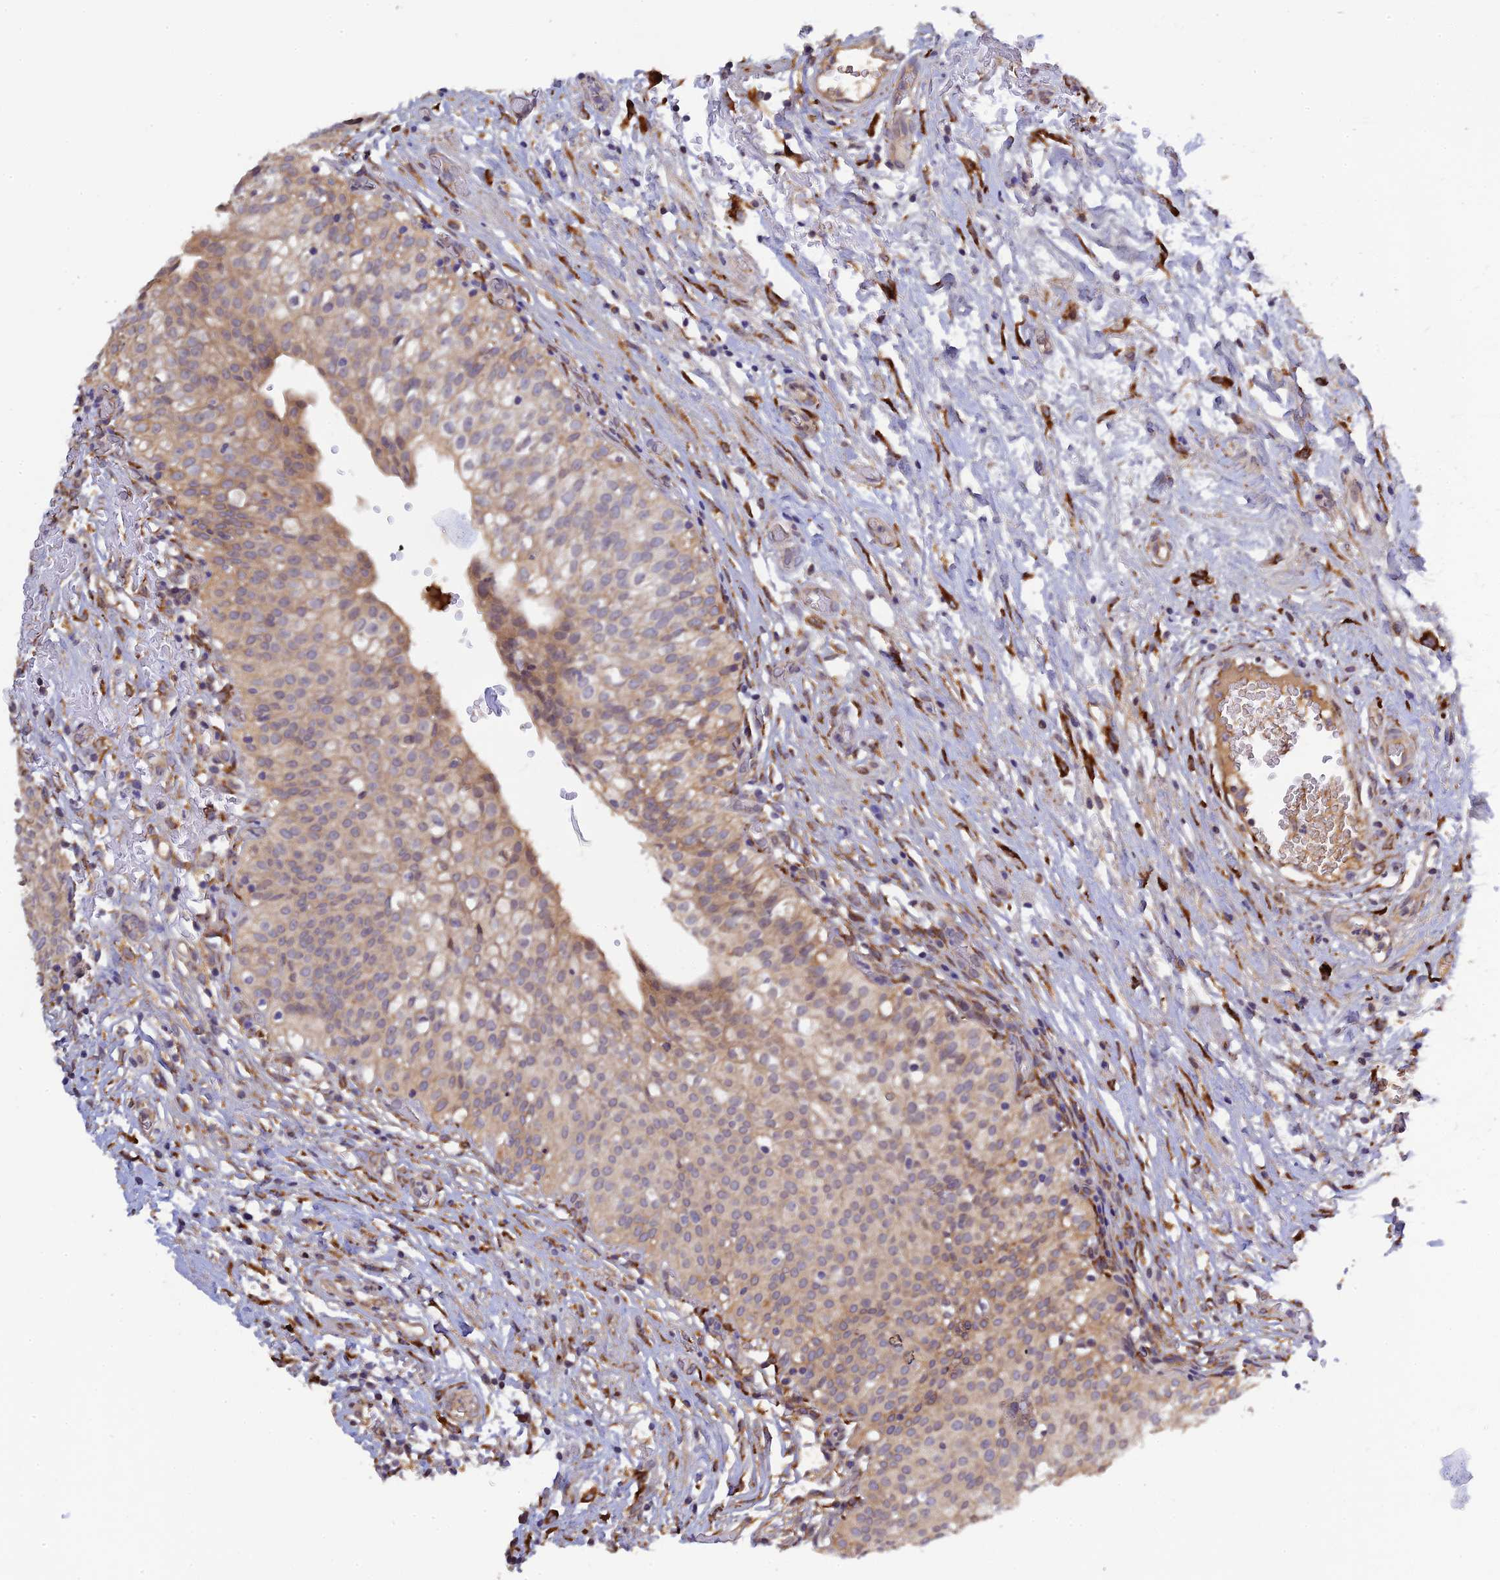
{"staining": {"intensity": "moderate", "quantity": "<25%", "location": "cytoplasmic/membranous"}, "tissue": "urinary bladder", "cell_type": "Urothelial cells", "image_type": "normal", "snomed": [{"axis": "morphology", "description": "Normal tissue, NOS"}, {"axis": "topography", "description": "Urinary bladder"}], "caption": "Immunohistochemistry (DAB (3,3'-diaminobenzidine)) staining of unremarkable human urinary bladder shows moderate cytoplasmic/membranous protein staining in approximately <25% of urothelial cells.", "gene": "P3H3", "patient": {"sex": "male", "age": 55}}